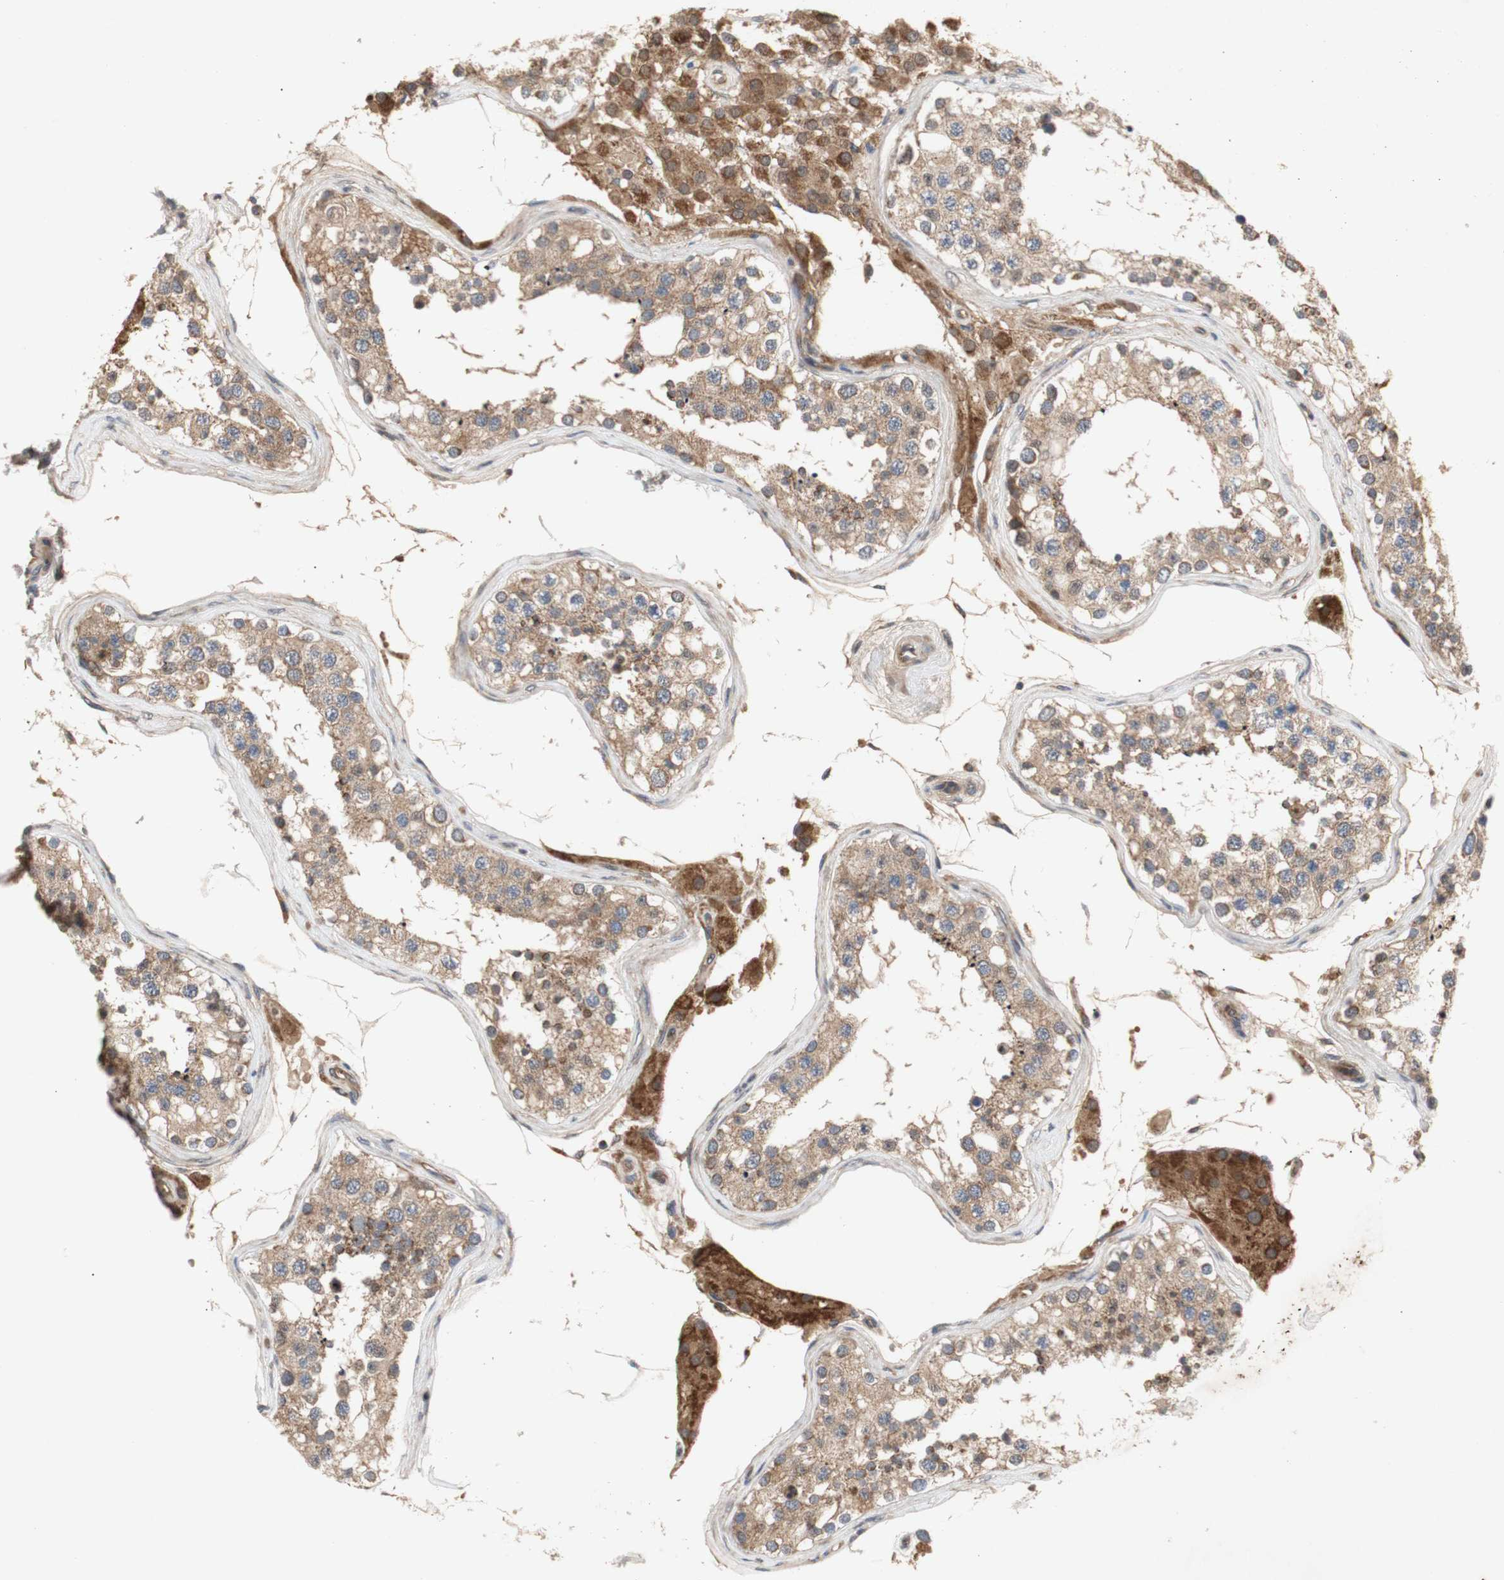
{"staining": {"intensity": "weak", "quantity": ">75%", "location": "cytoplasmic/membranous"}, "tissue": "testis", "cell_type": "Cells in seminiferous ducts", "image_type": "normal", "snomed": [{"axis": "morphology", "description": "Normal tissue, NOS"}, {"axis": "topography", "description": "Testis"}], "caption": "Immunohistochemistry histopathology image of benign testis stained for a protein (brown), which reveals low levels of weak cytoplasmic/membranous positivity in about >75% of cells in seminiferous ducts.", "gene": "PKN1", "patient": {"sex": "male", "age": 68}}